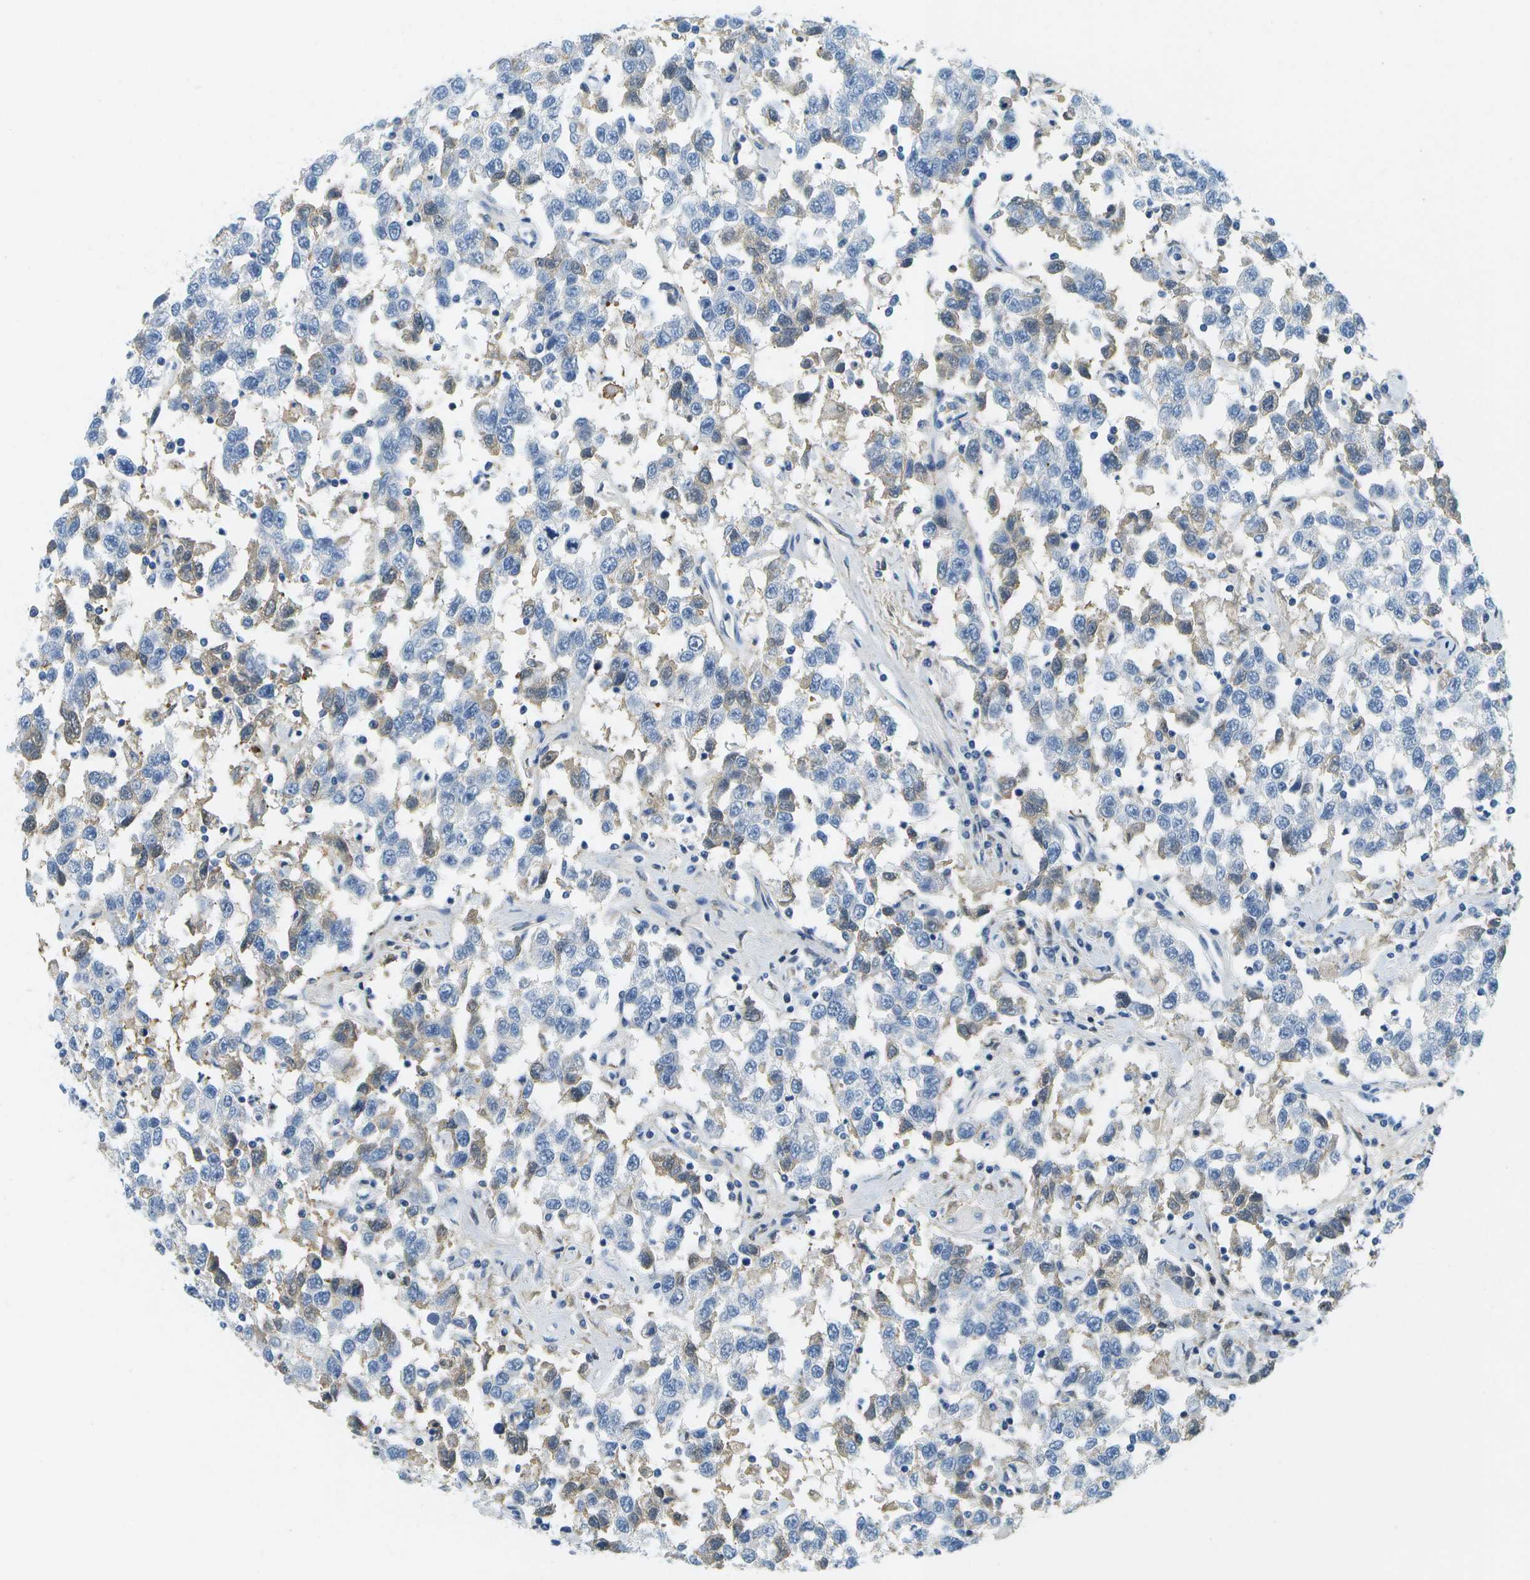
{"staining": {"intensity": "weak", "quantity": "<25%", "location": "cytoplasmic/membranous"}, "tissue": "testis cancer", "cell_type": "Tumor cells", "image_type": "cancer", "snomed": [{"axis": "morphology", "description": "Seminoma, NOS"}, {"axis": "topography", "description": "Testis"}], "caption": "Immunohistochemistry of human seminoma (testis) displays no staining in tumor cells. (DAB immunohistochemistry (IHC) with hematoxylin counter stain).", "gene": "SERPINA1", "patient": {"sex": "male", "age": 41}}